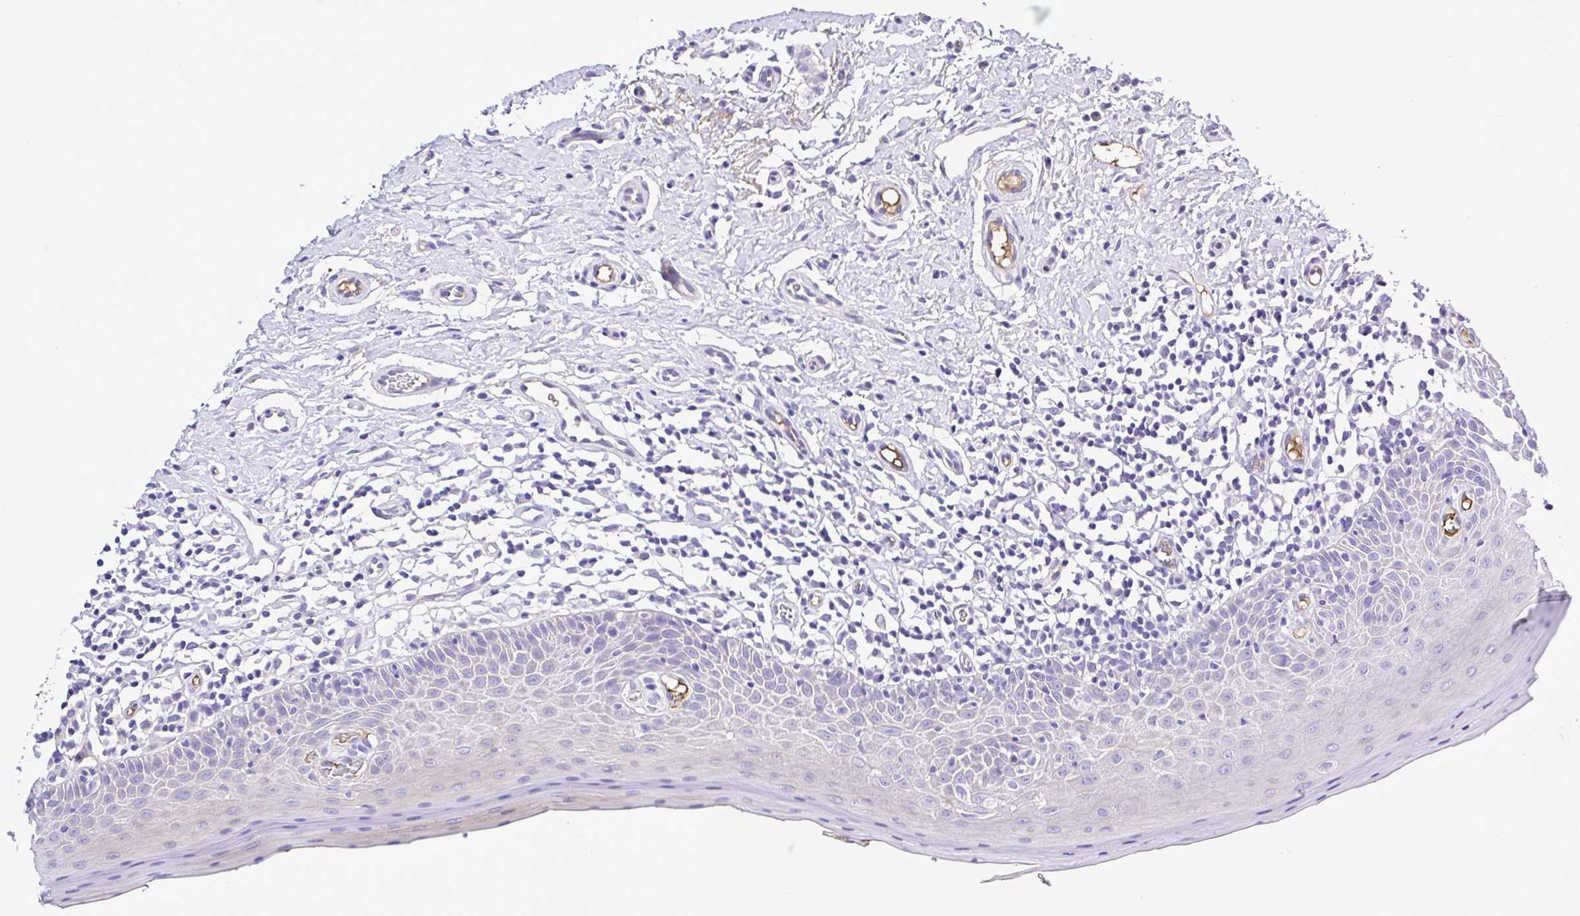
{"staining": {"intensity": "weak", "quantity": "25%-75%", "location": "cytoplasmic/membranous"}, "tissue": "oral mucosa", "cell_type": "Squamous epithelial cells", "image_type": "normal", "snomed": [{"axis": "morphology", "description": "Normal tissue, NOS"}, {"axis": "topography", "description": "Oral tissue"}, {"axis": "topography", "description": "Tounge, NOS"}], "caption": "Immunohistochemistry (IHC) of unremarkable human oral mucosa displays low levels of weak cytoplasmic/membranous expression in approximately 25%-75% of squamous epithelial cells.", "gene": "GABBR2", "patient": {"sex": "female", "age": 58}}